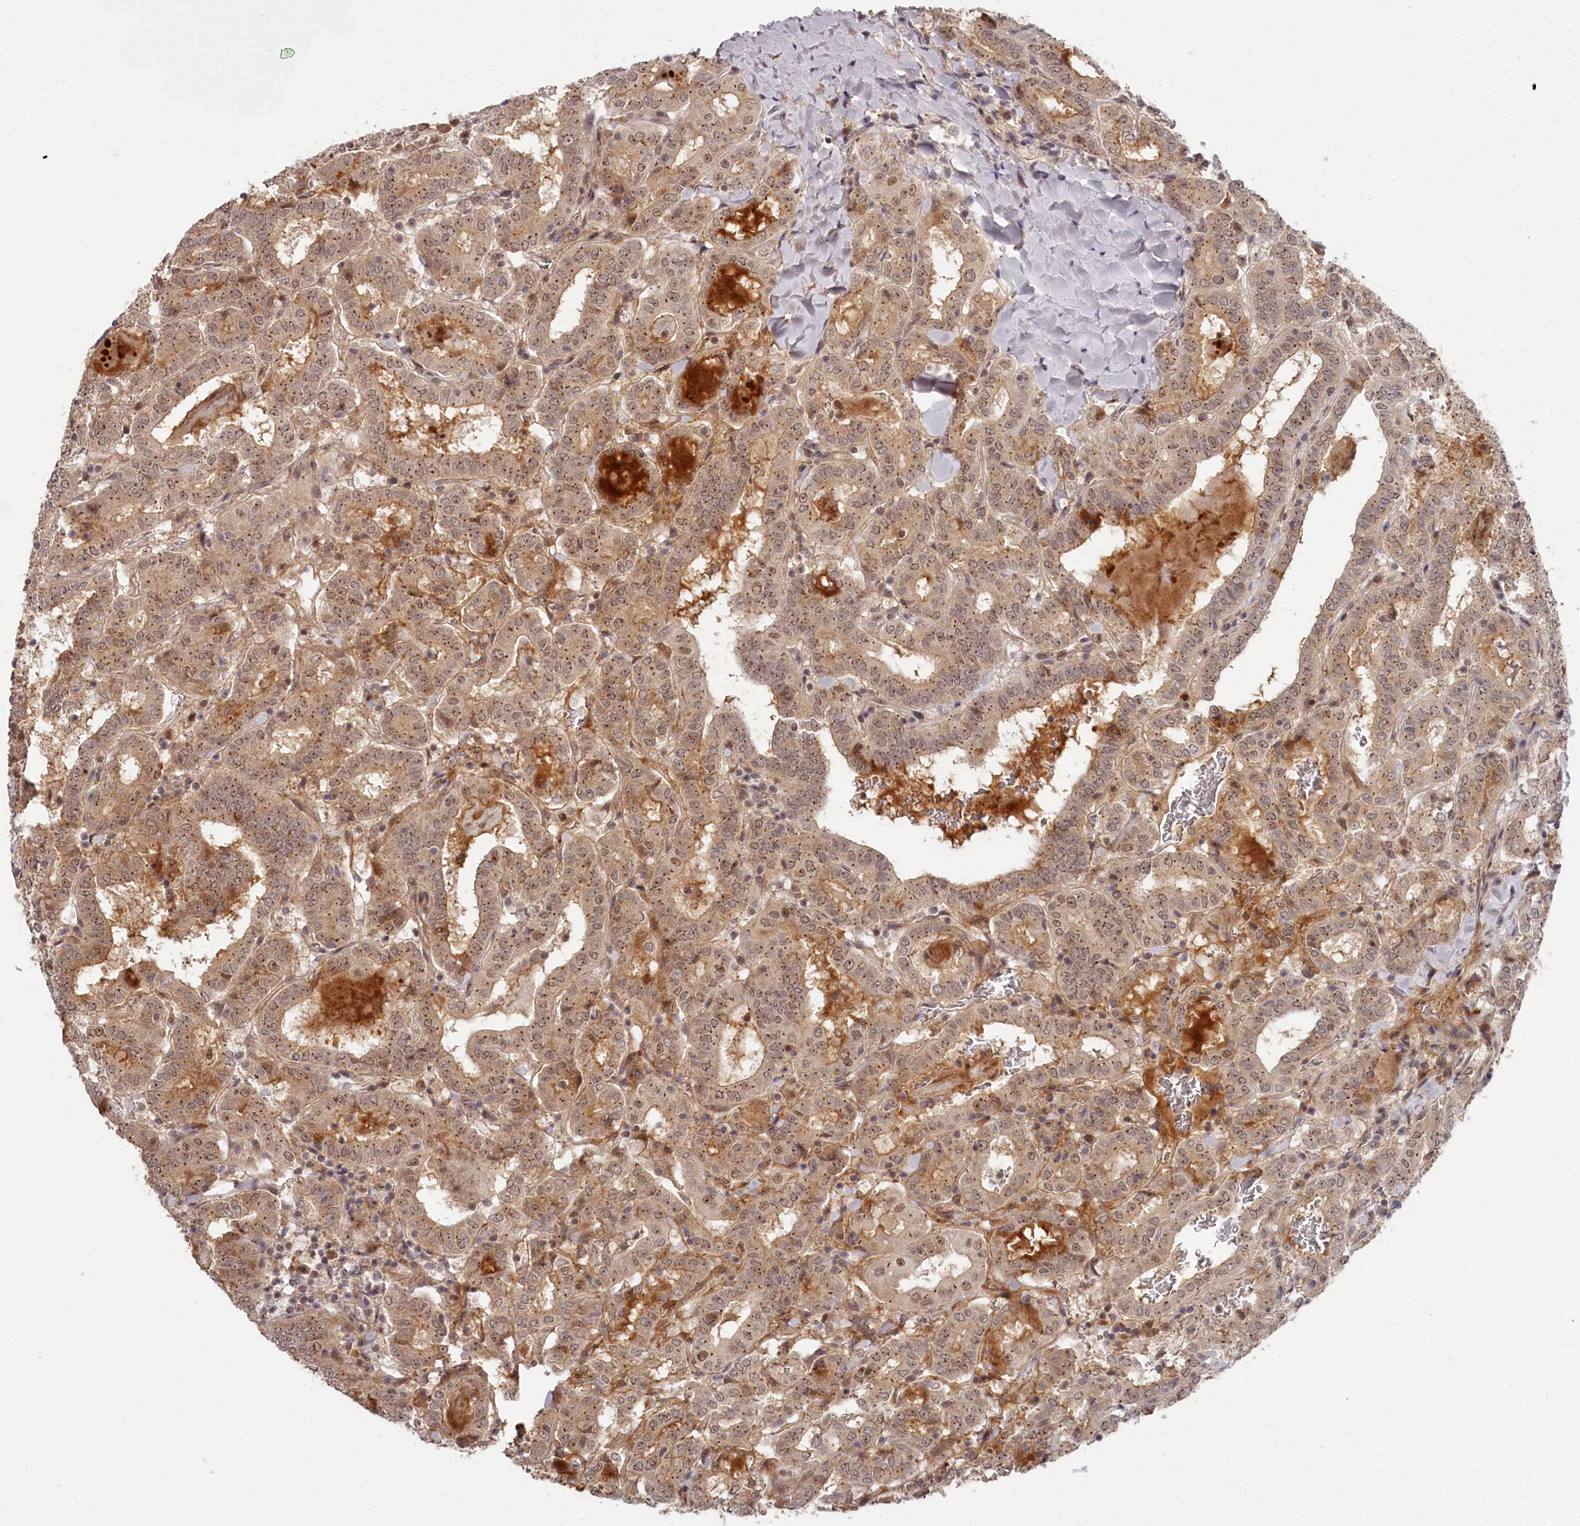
{"staining": {"intensity": "moderate", "quantity": ">75%", "location": "cytoplasmic/membranous,nuclear"}, "tissue": "thyroid cancer", "cell_type": "Tumor cells", "image_type": "cancer", "snomed": [{"axis": "morphology", "description": "Papillary adenocarcinoma, NOS"}, {"axis": "topography", "description": "Thyroid gland"}], "caption": "Papillary adenocarcinoma (thyroid) tissue demonstrates moderate cytoplasmic/membranous and nuclear staining in about >75% of tumor cells", "gene": "EXOSC1", "patient": {"sex": "female", "age": 72}}